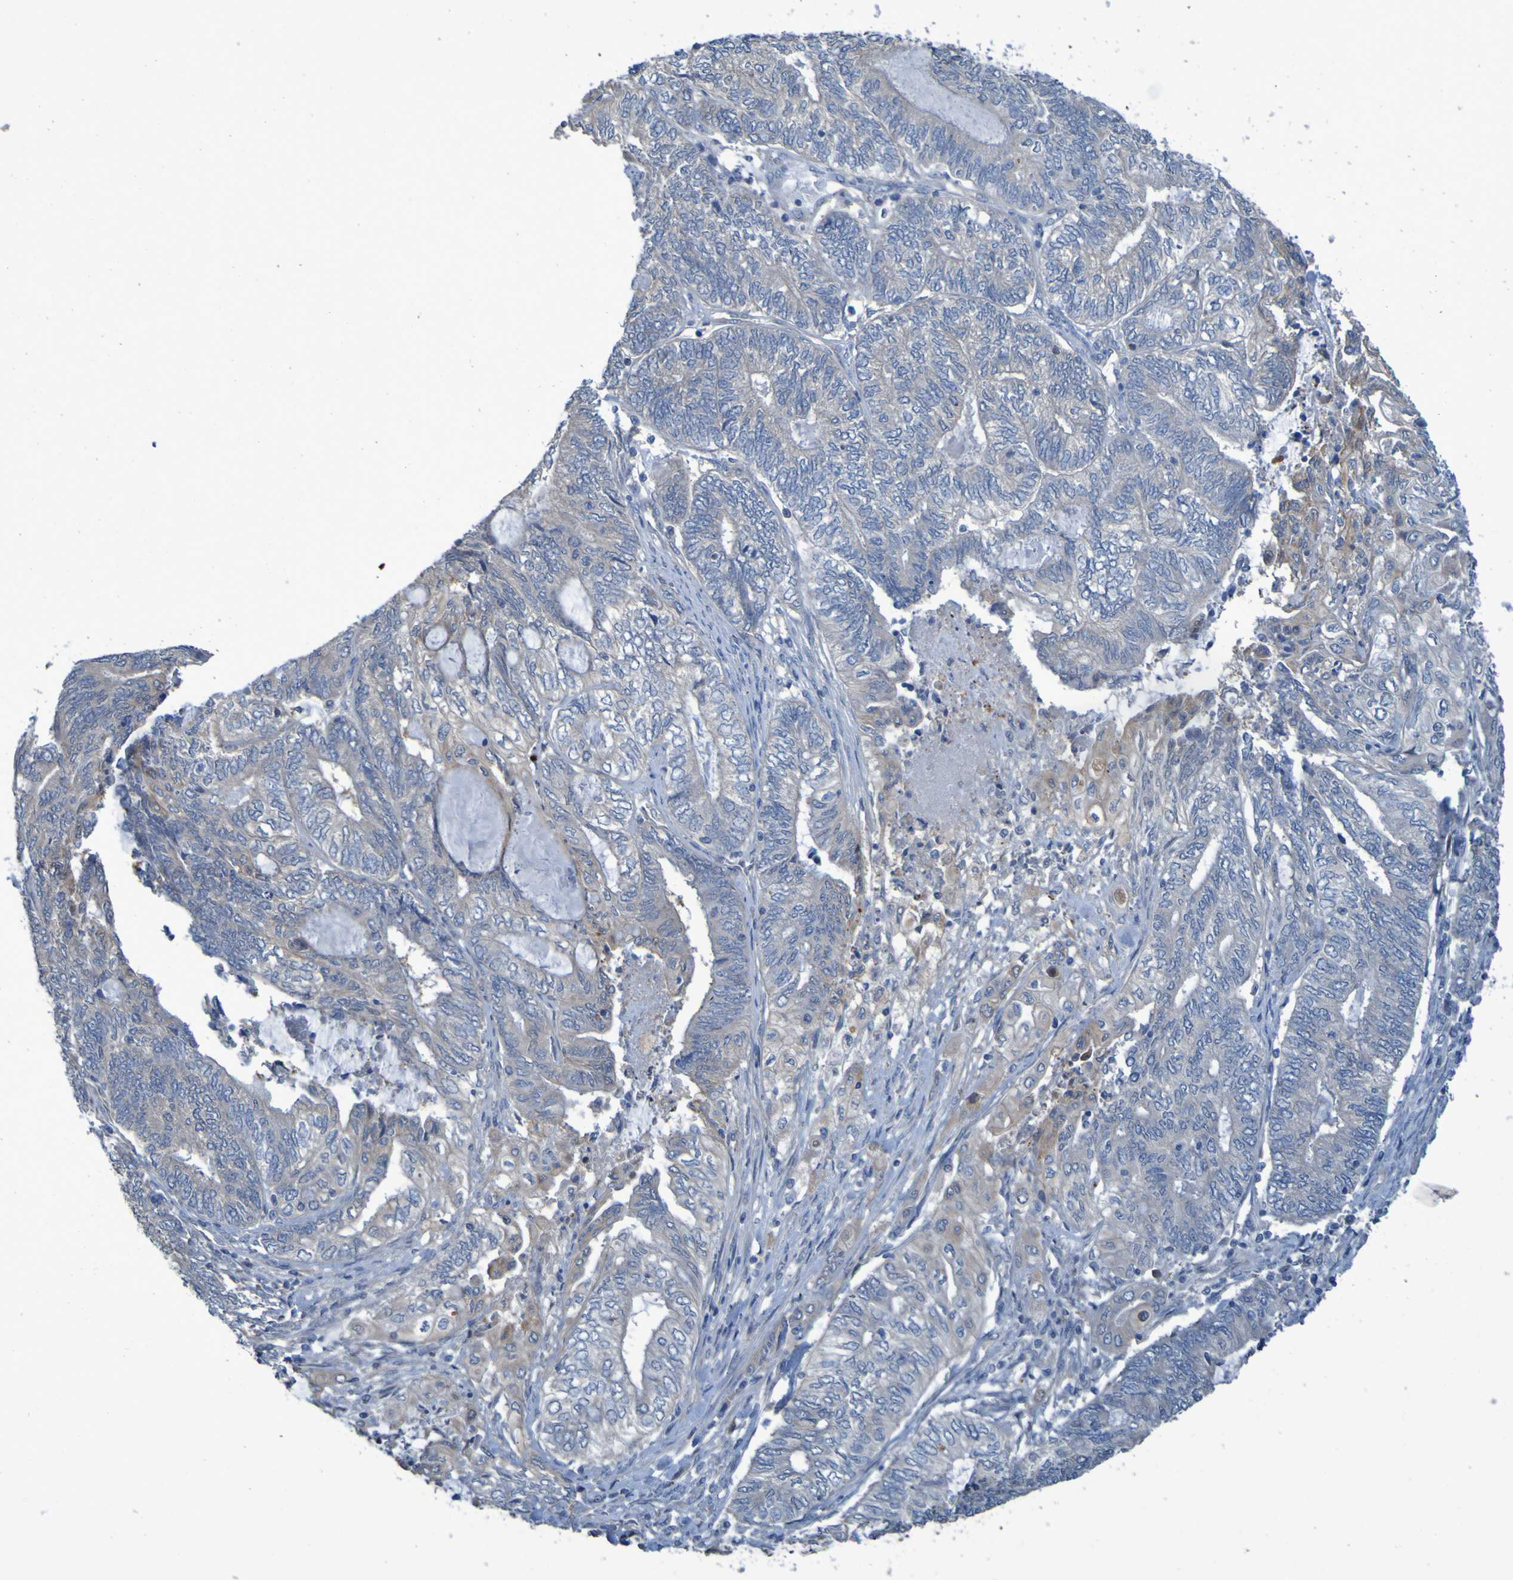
{"staining": {"intensity": "weak", "quantity": "<25%", "location": "cytoplasmic/membranous"}, "tissue": "endometrial cancer", "cell_type": "Tumor cells", "image_type": "cancer", "snomed": [{"axis": "morphology", "description": "Adenocarcinoma, NOS"}, {"axis": "topography", "description": "Uterus"}, {"axis": "topography", "description": "Endometrium"}], "caption": "The IHC photomicrograph has no significant staining in tumor cells of endometrial cancer tissue.", "gene": "NPRL3", "patient": {"sex": "female", "age": 70}}